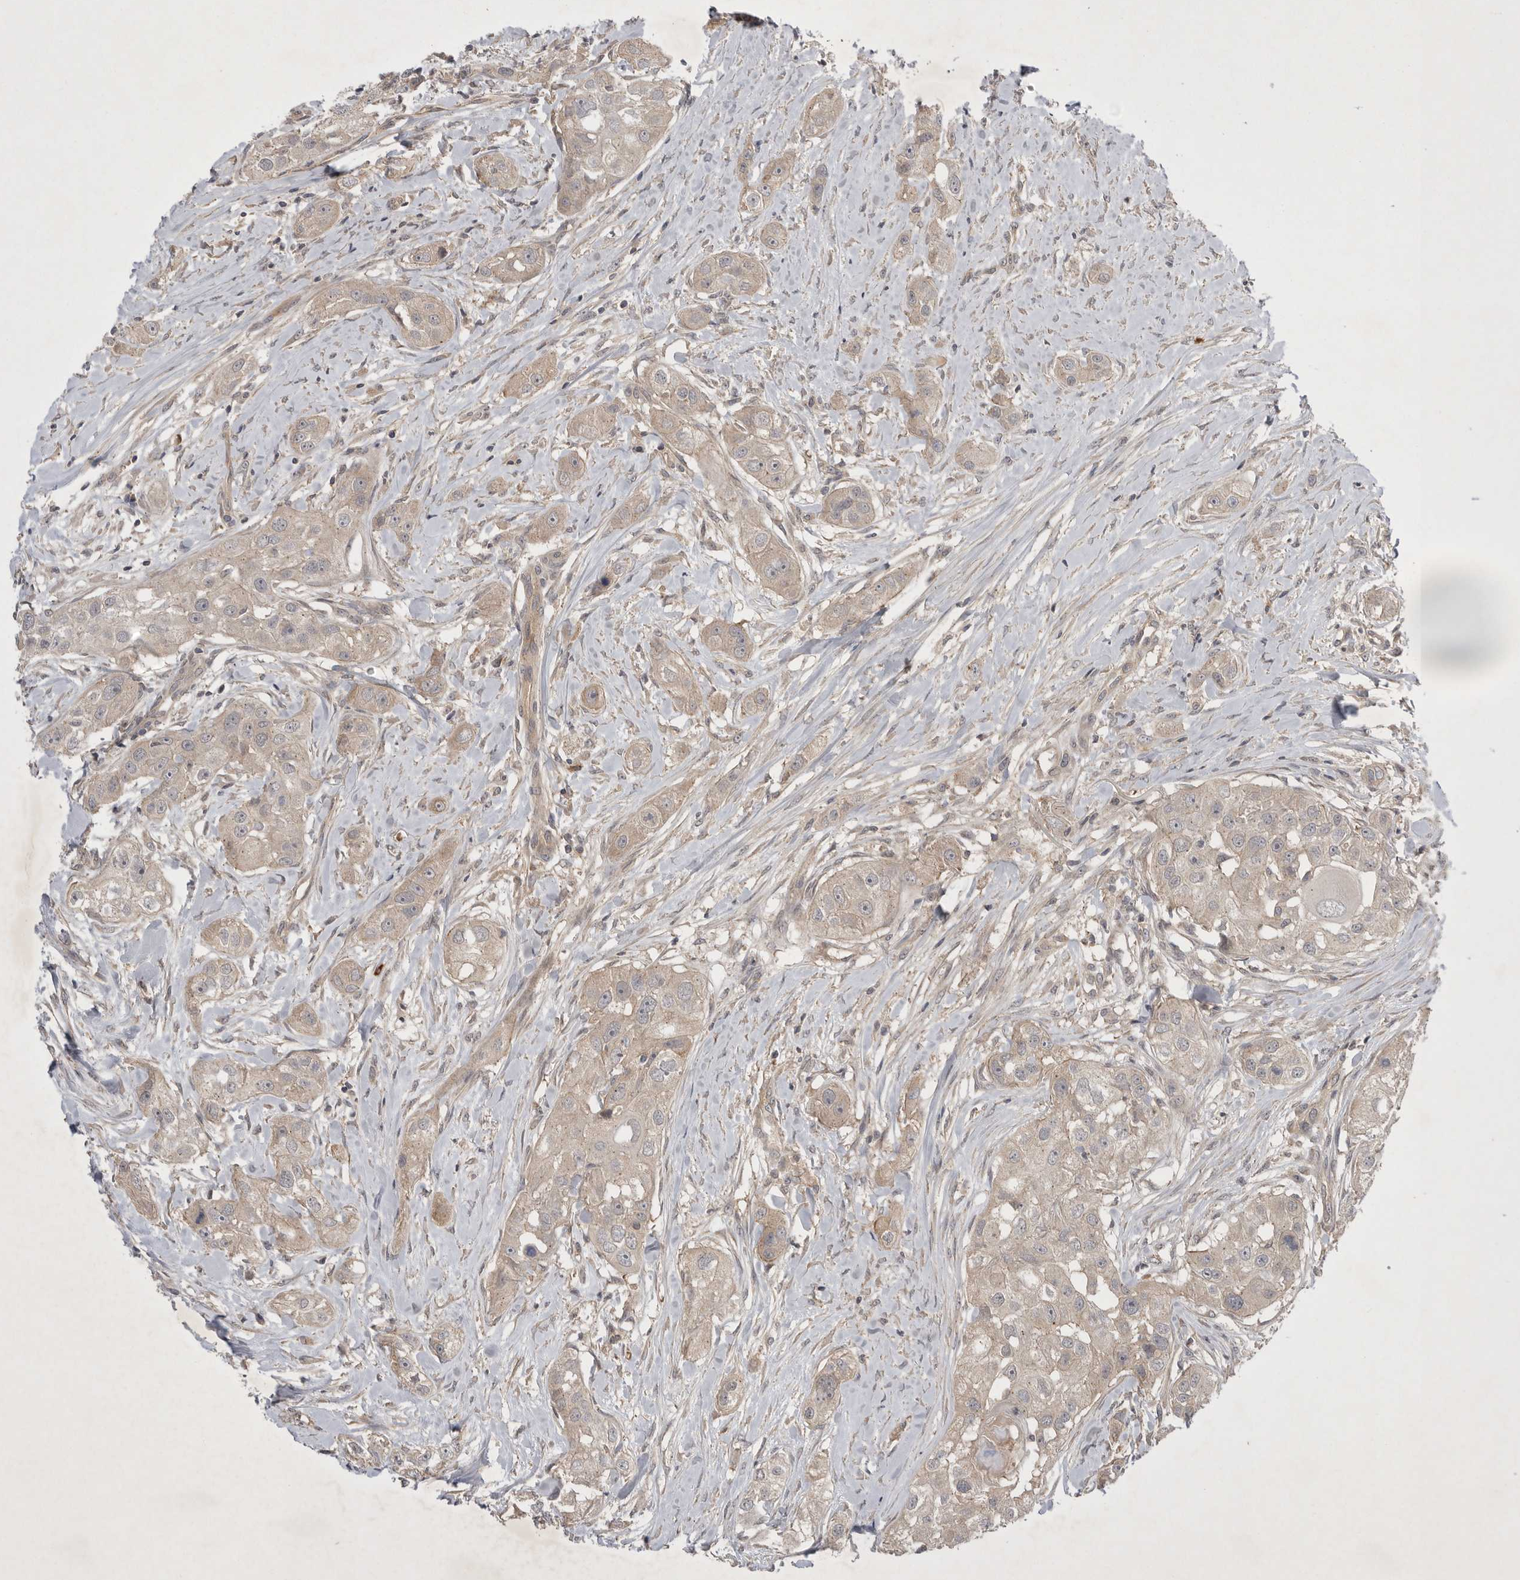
{"staining": {"intensity": "negative", "quantity": "none", "location": "none"}, "tissue": "head and neck cancer", "cell_type": "Tumor cells", "image_type": "cancer", "snomed": [{"axis": "morphology", "description": "Normal tissue, NOS"}, {"axis": "morphology", "description": "Squamous cell carcinoma, NOS"}, {"axis": "topography", "description": "Skeletal muscle"}, {"axis": "topography", "description": "Head-Neck"}], "caption": "Human squamous cell carcinoma (head and neck) stained for a protein using immunohistochemistry (IHC) demonstrates no expression in tumor cells.", "gene": "NRCAM", "patient": {"sex": "male", "age": 51}}